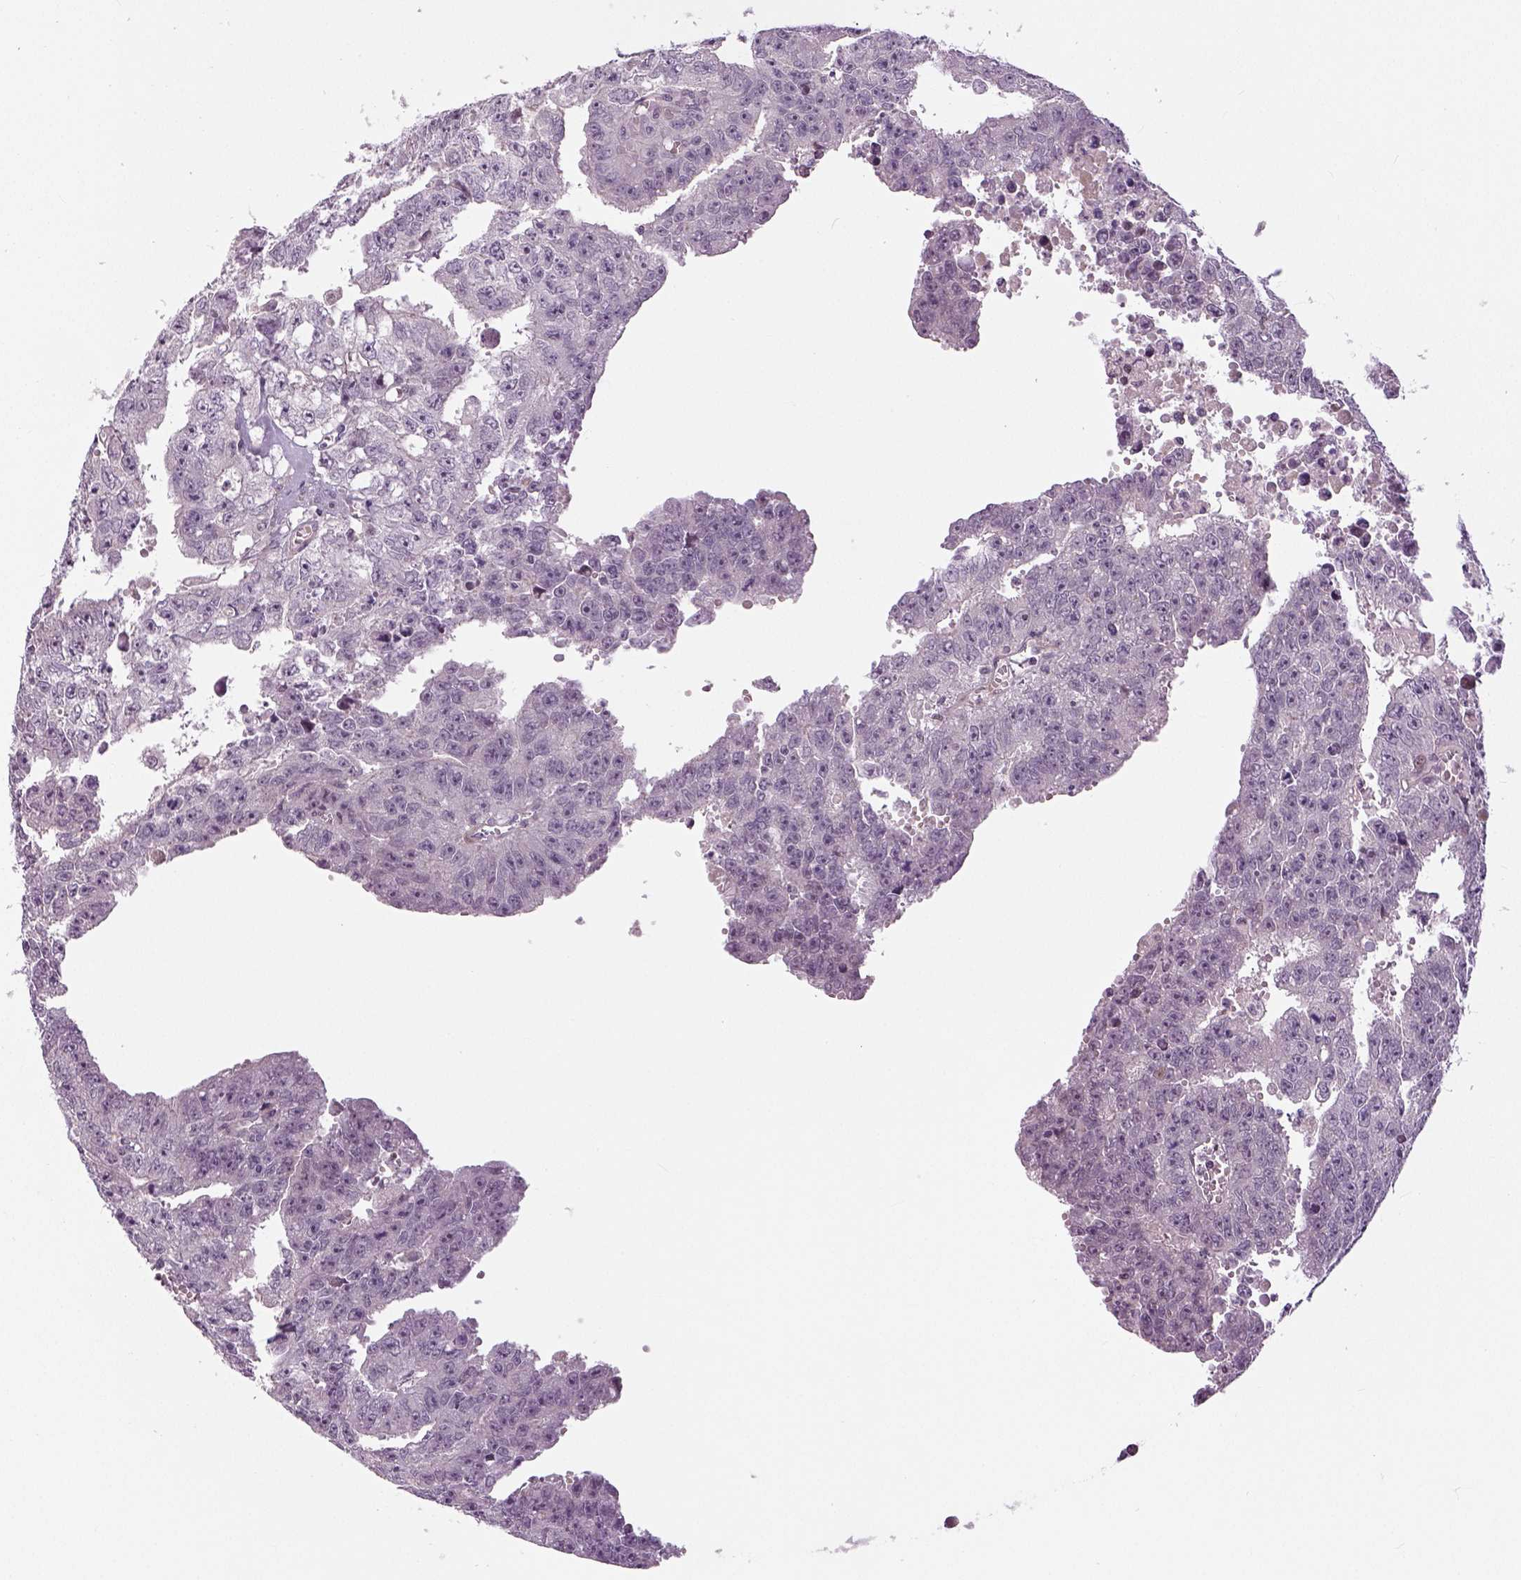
{"staining": {"intensity": "negative", "quantity": "none", "location": "none"}, "tissue": "testis cancer", "cell_type": "Tumor cells", "image_type": "cancer", "snomed": [{"axis": "morphology", "description": "Carcinoma, Embryonal, NOS"}, {"axis": "morphology", "description": "Teratoma, malignant, NOS"}, {"axis": "topography", "description": "Testis"}], "caption": "Tumor cells are negative for protein expression in human embryonal carcinoma (testis).", "gene": "NECAB1", "patient": {"sex": "male", "age": 24}}